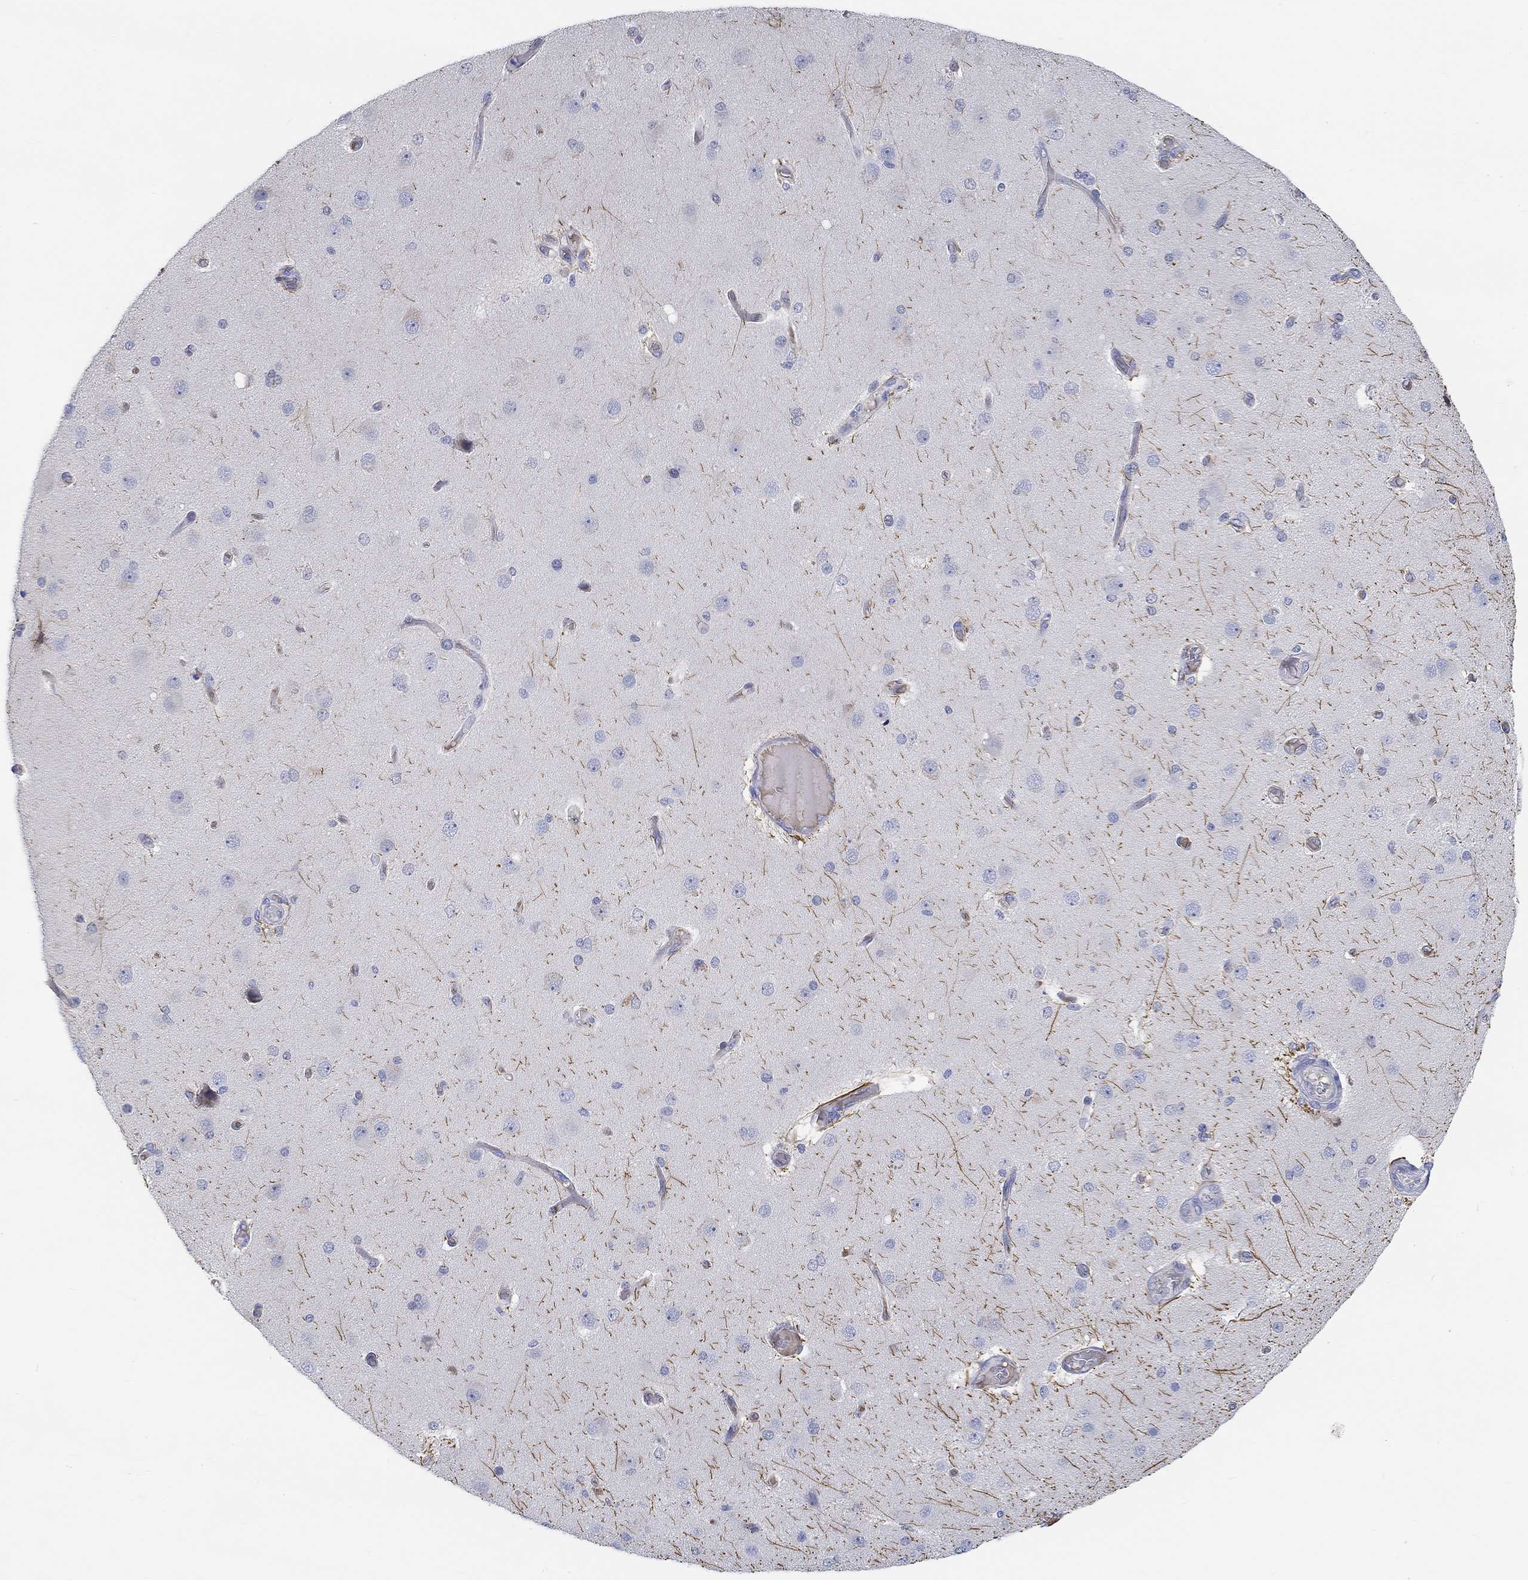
{"staining": {"intensity": "negative", "quantity": "none", "location": "none"}, "tissue": "cerebral cortex", "cell_type": "Endothelial cells", "image_type": "normal", "snomed": [{"axis": "morphology", "description": "Normal tissue, NOS"}, {"axis": "morphology", "description": "Glioma, malignant, High grade"}, {"axis": "topography", "description": "Cerebral cortex"}], "caption": "This image is of normal cerebral cortex stained with immunohistochemistry (IHC) to label a protein in brown with the nuclei are counter-stained blue. There is no staining in endothelial cells. (DAB (3,3'-diaminobenzidine) immunohistochemistry visualized using brightfield microscopy, high magnification).", "gene": "SNTG2", "patient": {"sex": "male", "age": 77}}